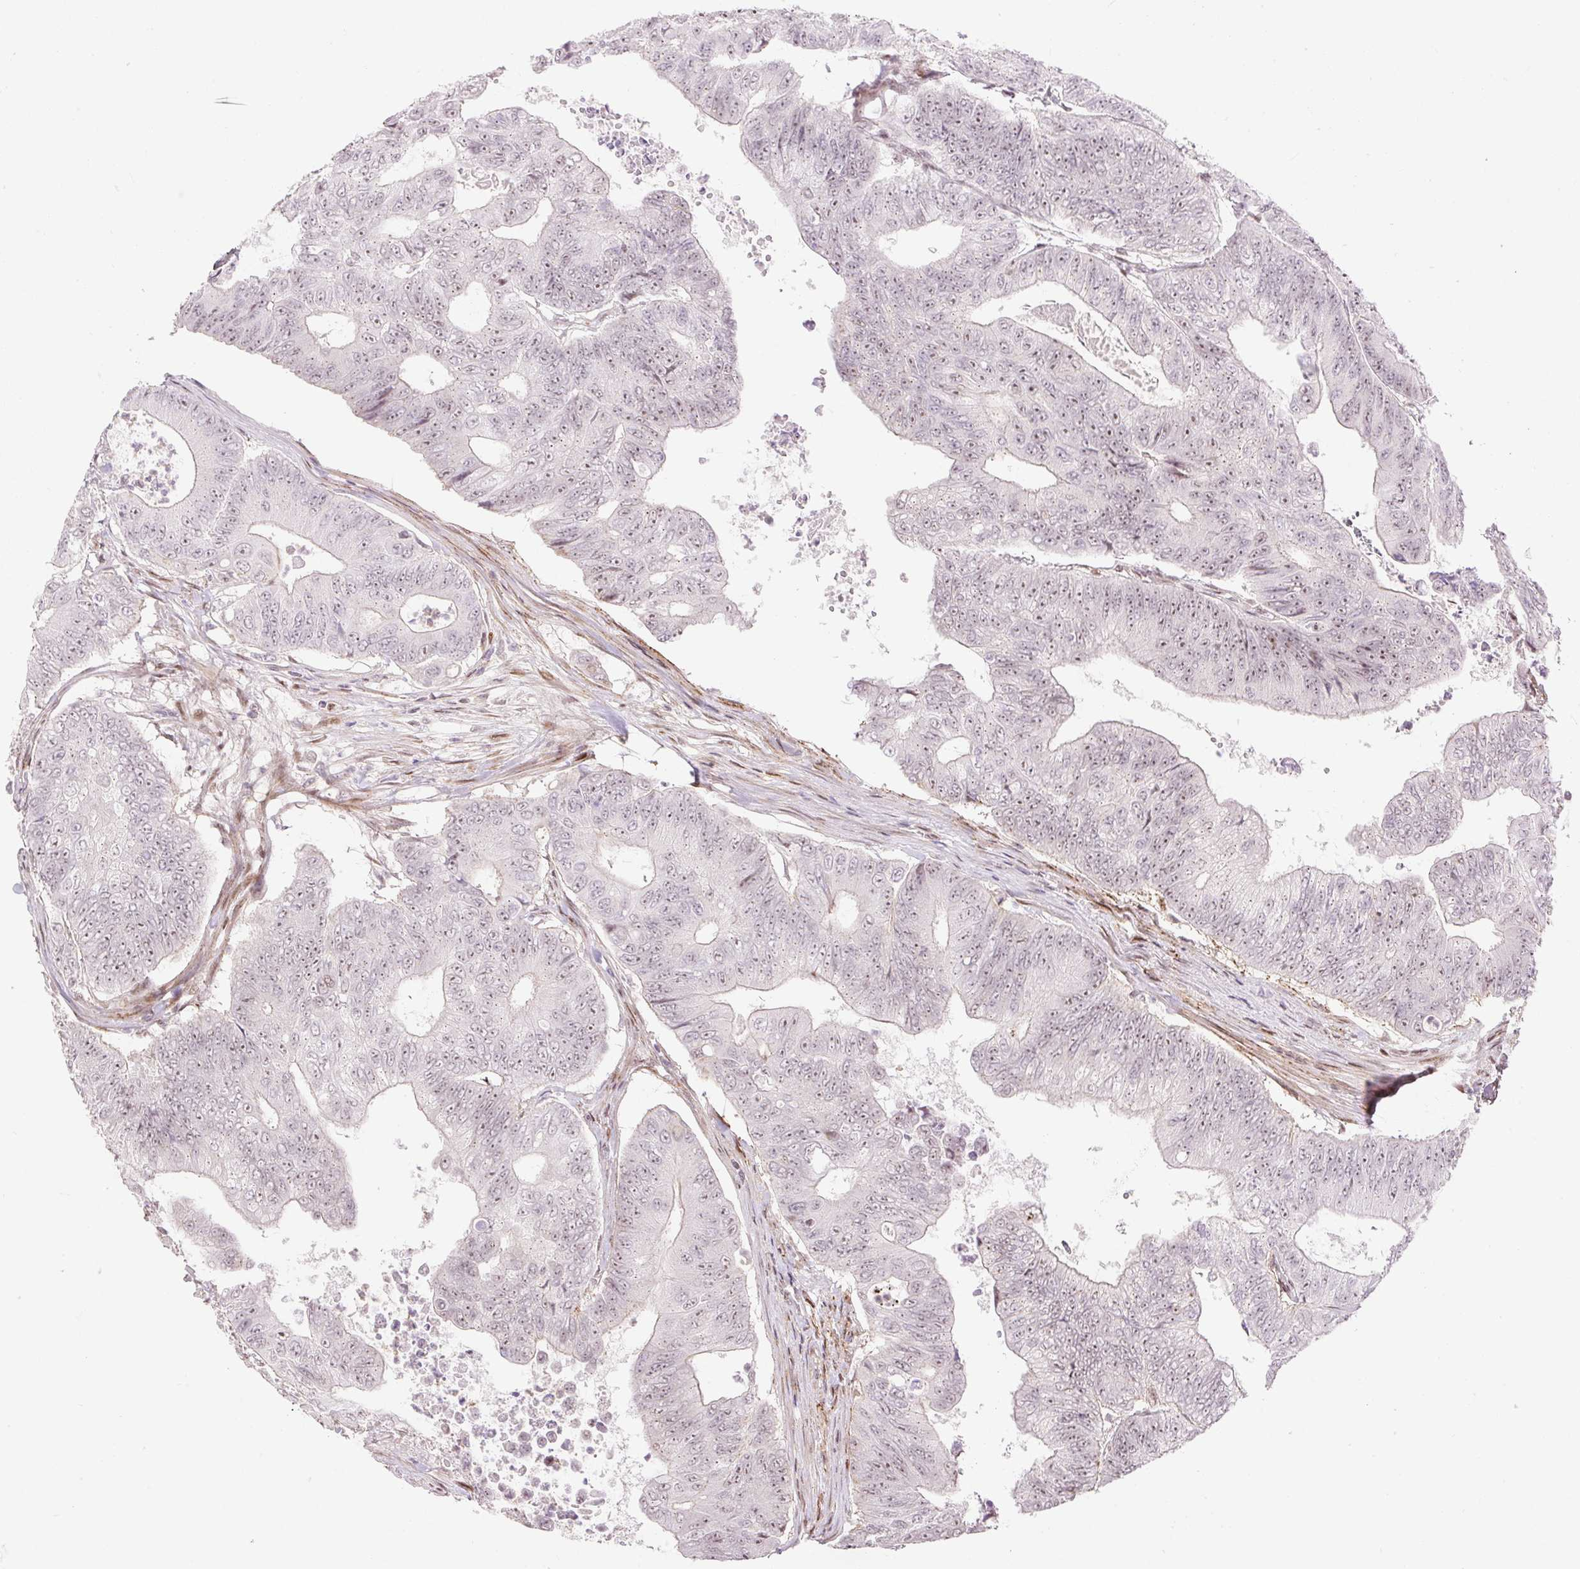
{"staining": {"intensity": "weak", "quantity": "25%-75%", "location": "nuclear"}, "tissue": "colorectal cancer", "cell_type": "Tumor cells", "image_type": "cancer", "snomed": [{"axis": "morphology", "description": "Adenocarcinoma, NOS"}, {"axis": "topography", "description": "Colon"}], "caption": "A micrograph of adenocarcinoma (colorectal) stained for a protein exhibits weak nuclear brown staining in tumor cells.", "gene": "RIPPLY3", "patient": {"sex": "female", "age": 48}}